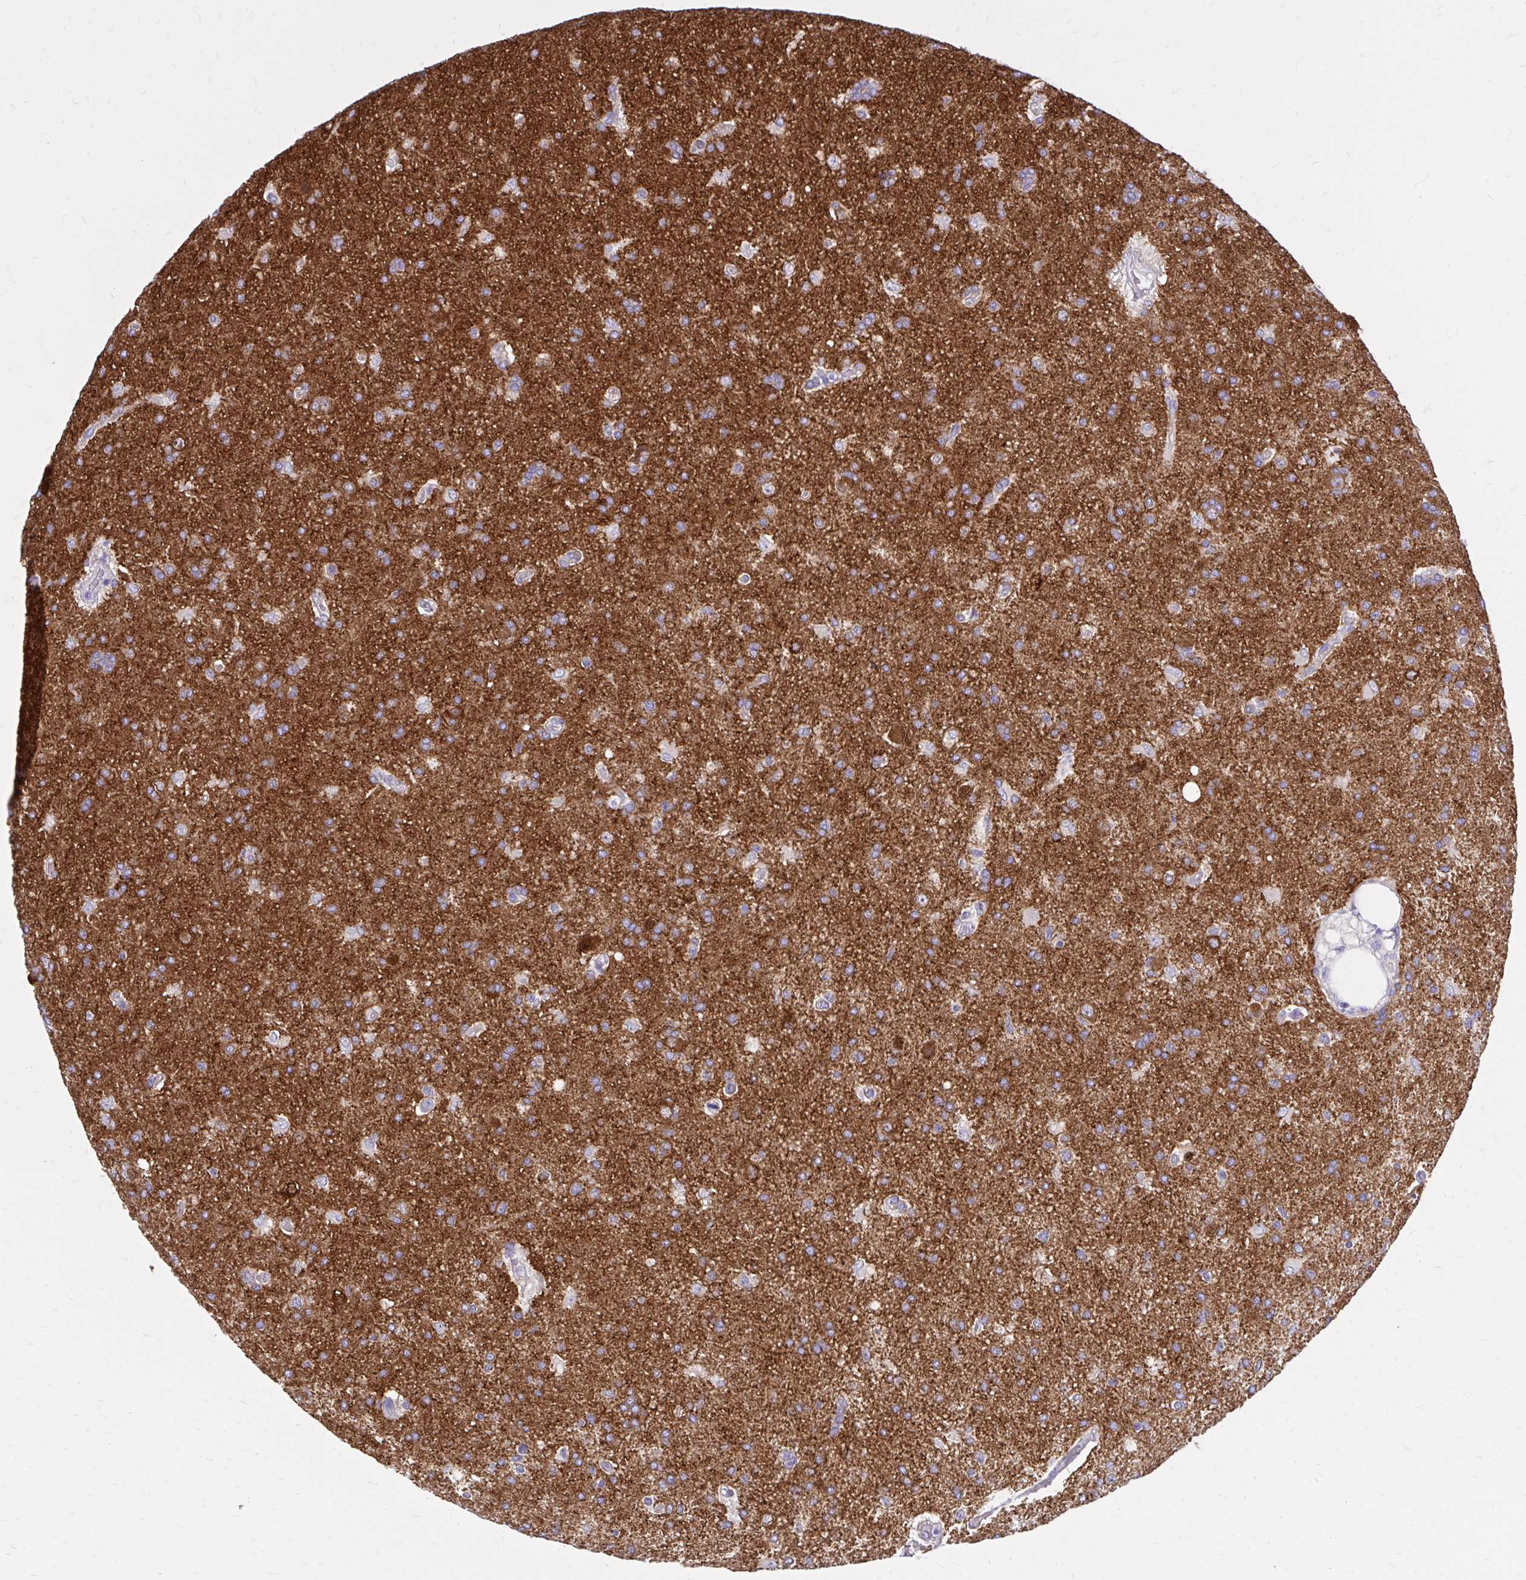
{"staining": {"intensity": "moderate", "quantity": "<25%", "location": "cytoplasmic/membranous"}, "tissue": "glioma", "cell_type": "Tumor cells", "image_type": "cancer", "snomed": [{"axis": "morphology", "description": "Glioma, malignant, High grade"}, {"axis": "topography", "description": "Brain"}], "caption": "The immunohistochemical stain highlights moderate cytoplasmic/membranous staining in tumor cells of malignant high-grade glioma tissue.", "gene": "EPB41L1", "patient": {"sex": "male", "age": 68}}